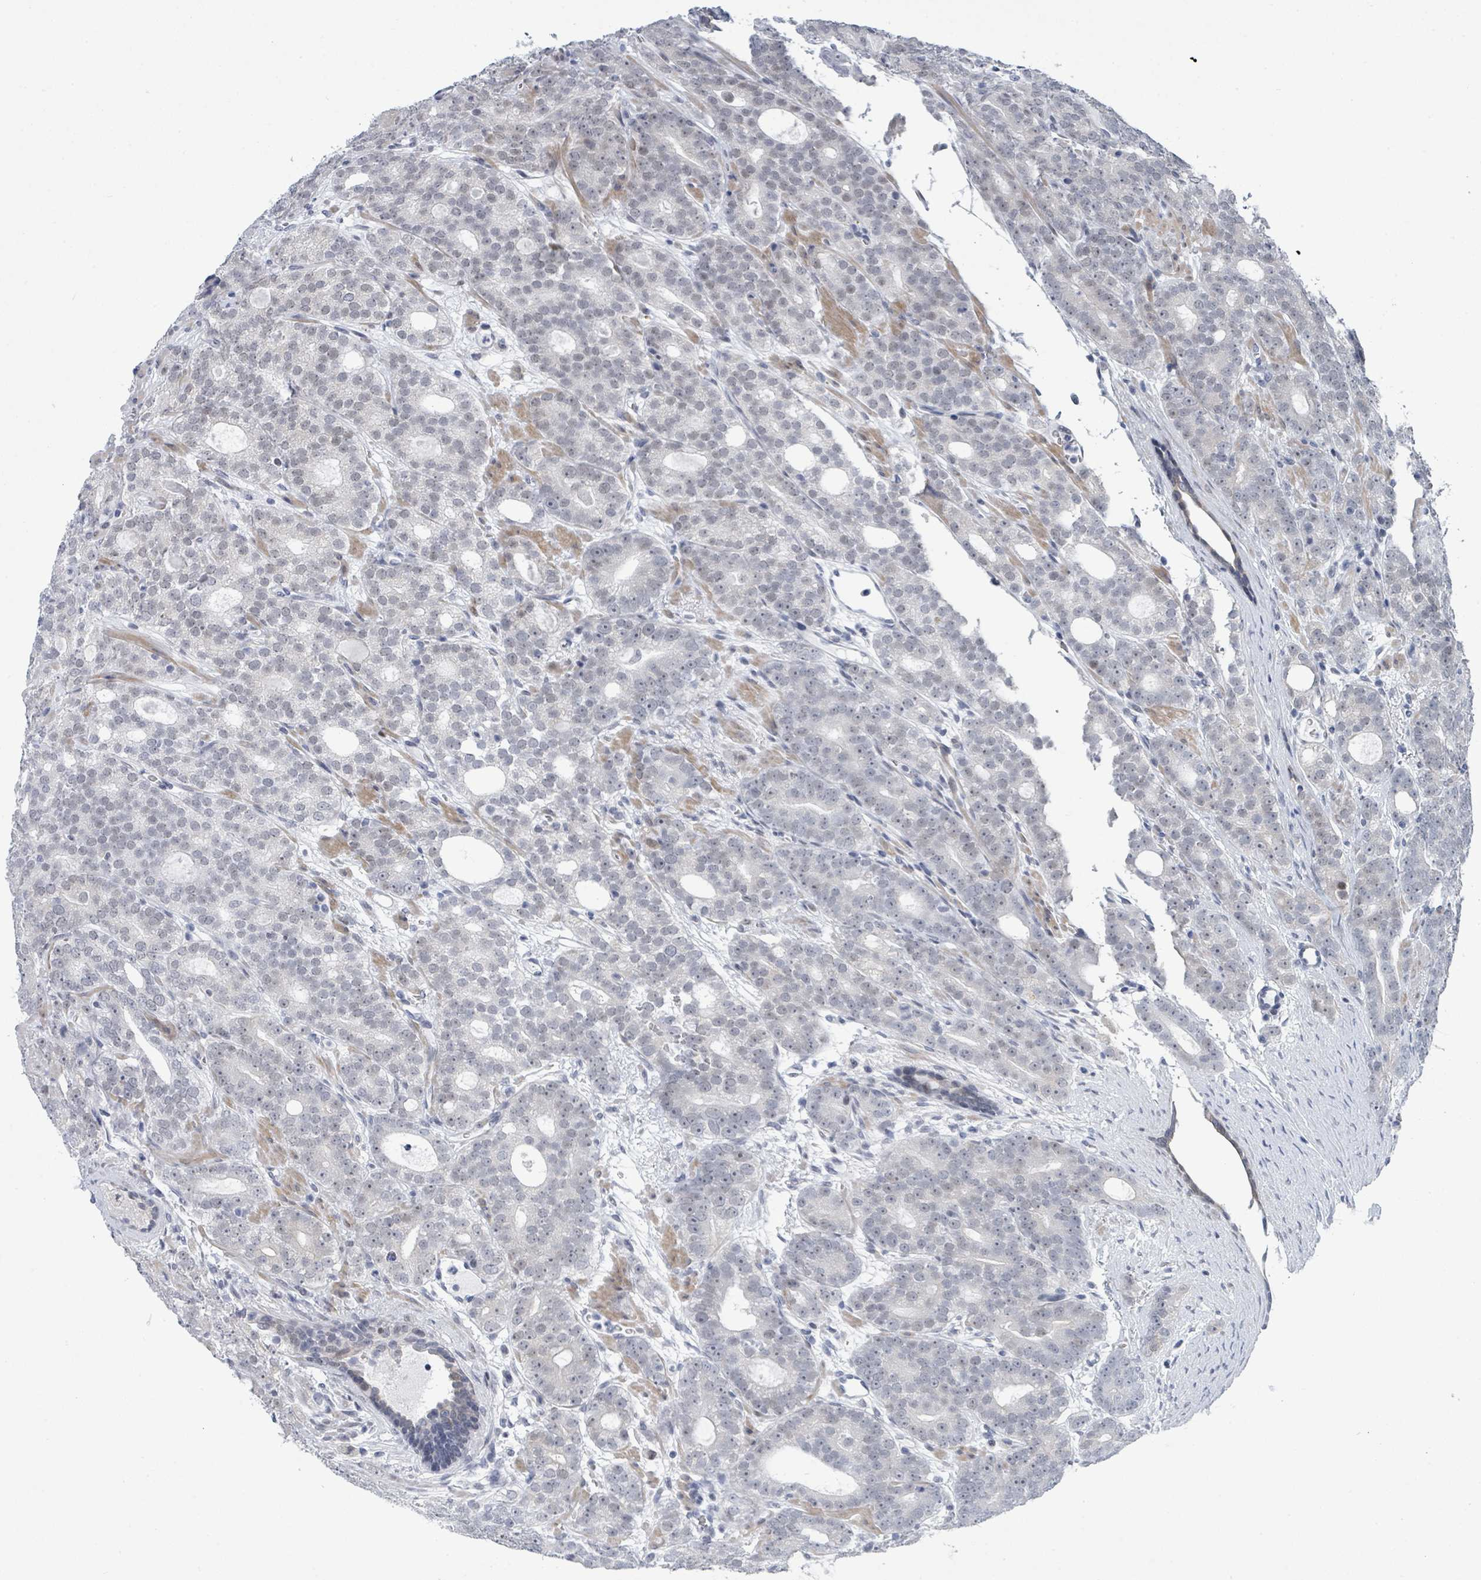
{"staining": {"intensity": "negative", "quantity": "none", "location": "none"}, "tissue": "prostate cancer", "cell_type": "Tumor cells", "image_type": "cancer", "snomed": [{"axis": "morphology", "description": "Adenocarcinoma, High grade"}, {"axis": "topography", "description": "Prostate"}], "caption": "DAB (3,3'-diaminobenzidine) immunohistochemical staining of prostate cancer displays no significant staining in tumor cells.", "gene": "CT45A5", "patient": {"sex": "male", "age": 64}}